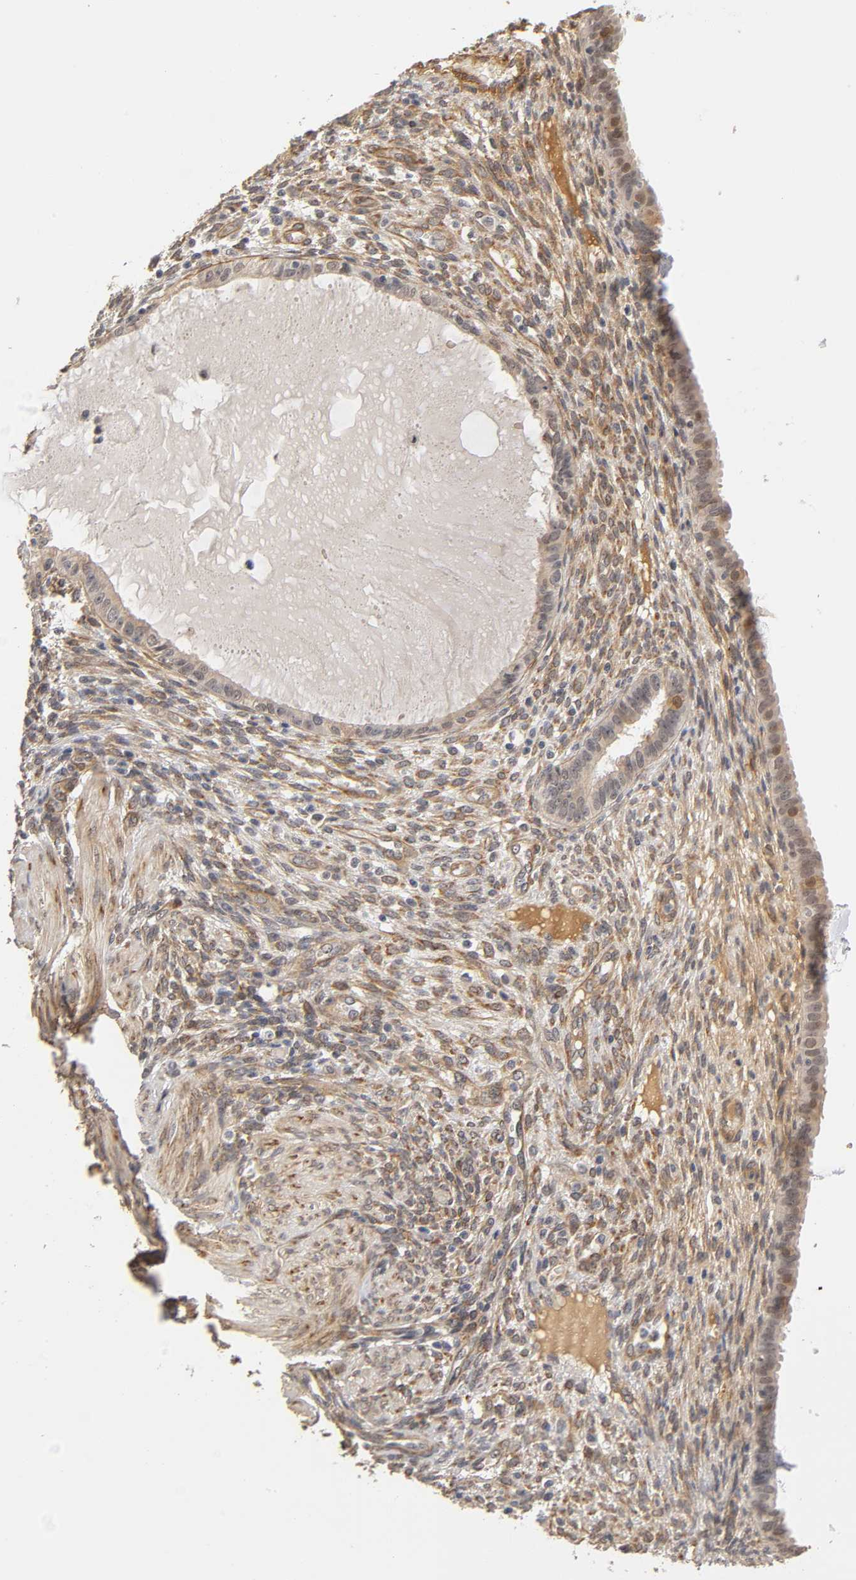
{"staining": {"intensity": "weak", "quantity": "25%-75%", "location": "cytoplasmic/membranous"}, "tissue": "endometrium", "cell_type": "Cells in endometrial stroma", "image_type": "normal", "snomed": [{"axis": "morphology", "description": "Normal tissue, NOS"}, {"axis": "topography", "description": "Endometrium"}], "caption": "This is a histology image of immunohistochemistry staining of benign endometrium, which shows weak positivity in the cytoplasmic/membranous of cells in endometrial stroma.", "gene": "LAMB1", "patient": {"sex": "female", "age": 72}}